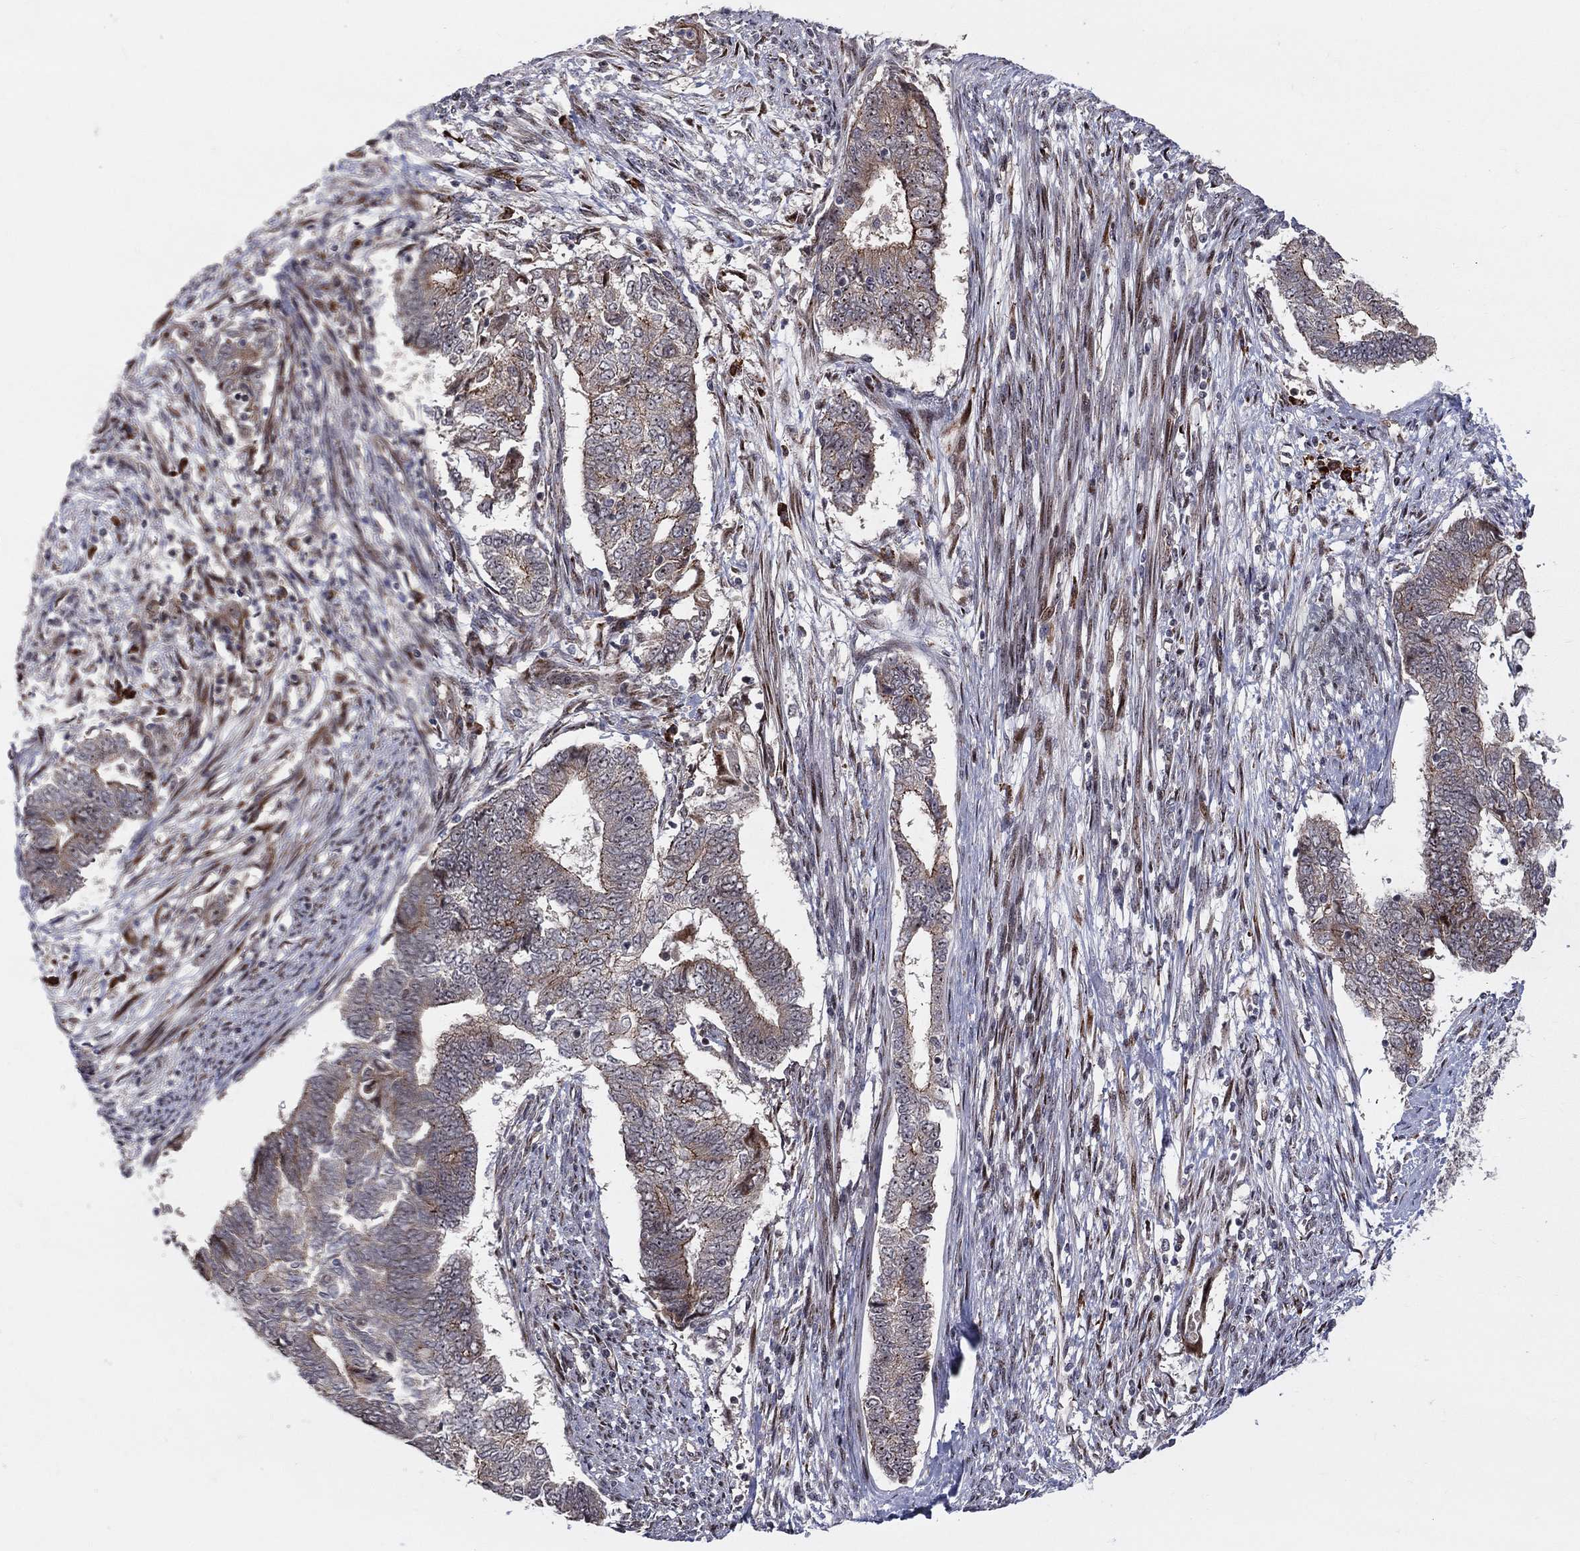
{"staining": {"intensity": "moderate", "quantity": "25%-75%", "location": "cytoplasmic/membranous"}, "tissue": "endometrial cancer", "cell_type": "Tumor cells", "image_type": "cancer", "snomed": [{"axis": "morphology", "description": "Adenocarcinoma, NOS"}, {"axis": "topography", "description": "Endometrium"}], "caption": "Moderate cytoplasmic/membranous protein staining is seen in about 25%-75% of tumor cells in endometrial cancer. (DAB = brown stain, brightfield microscopy at high magnification).", "gene": "VHL", "patient": {"sex": "female", "age": 65}}